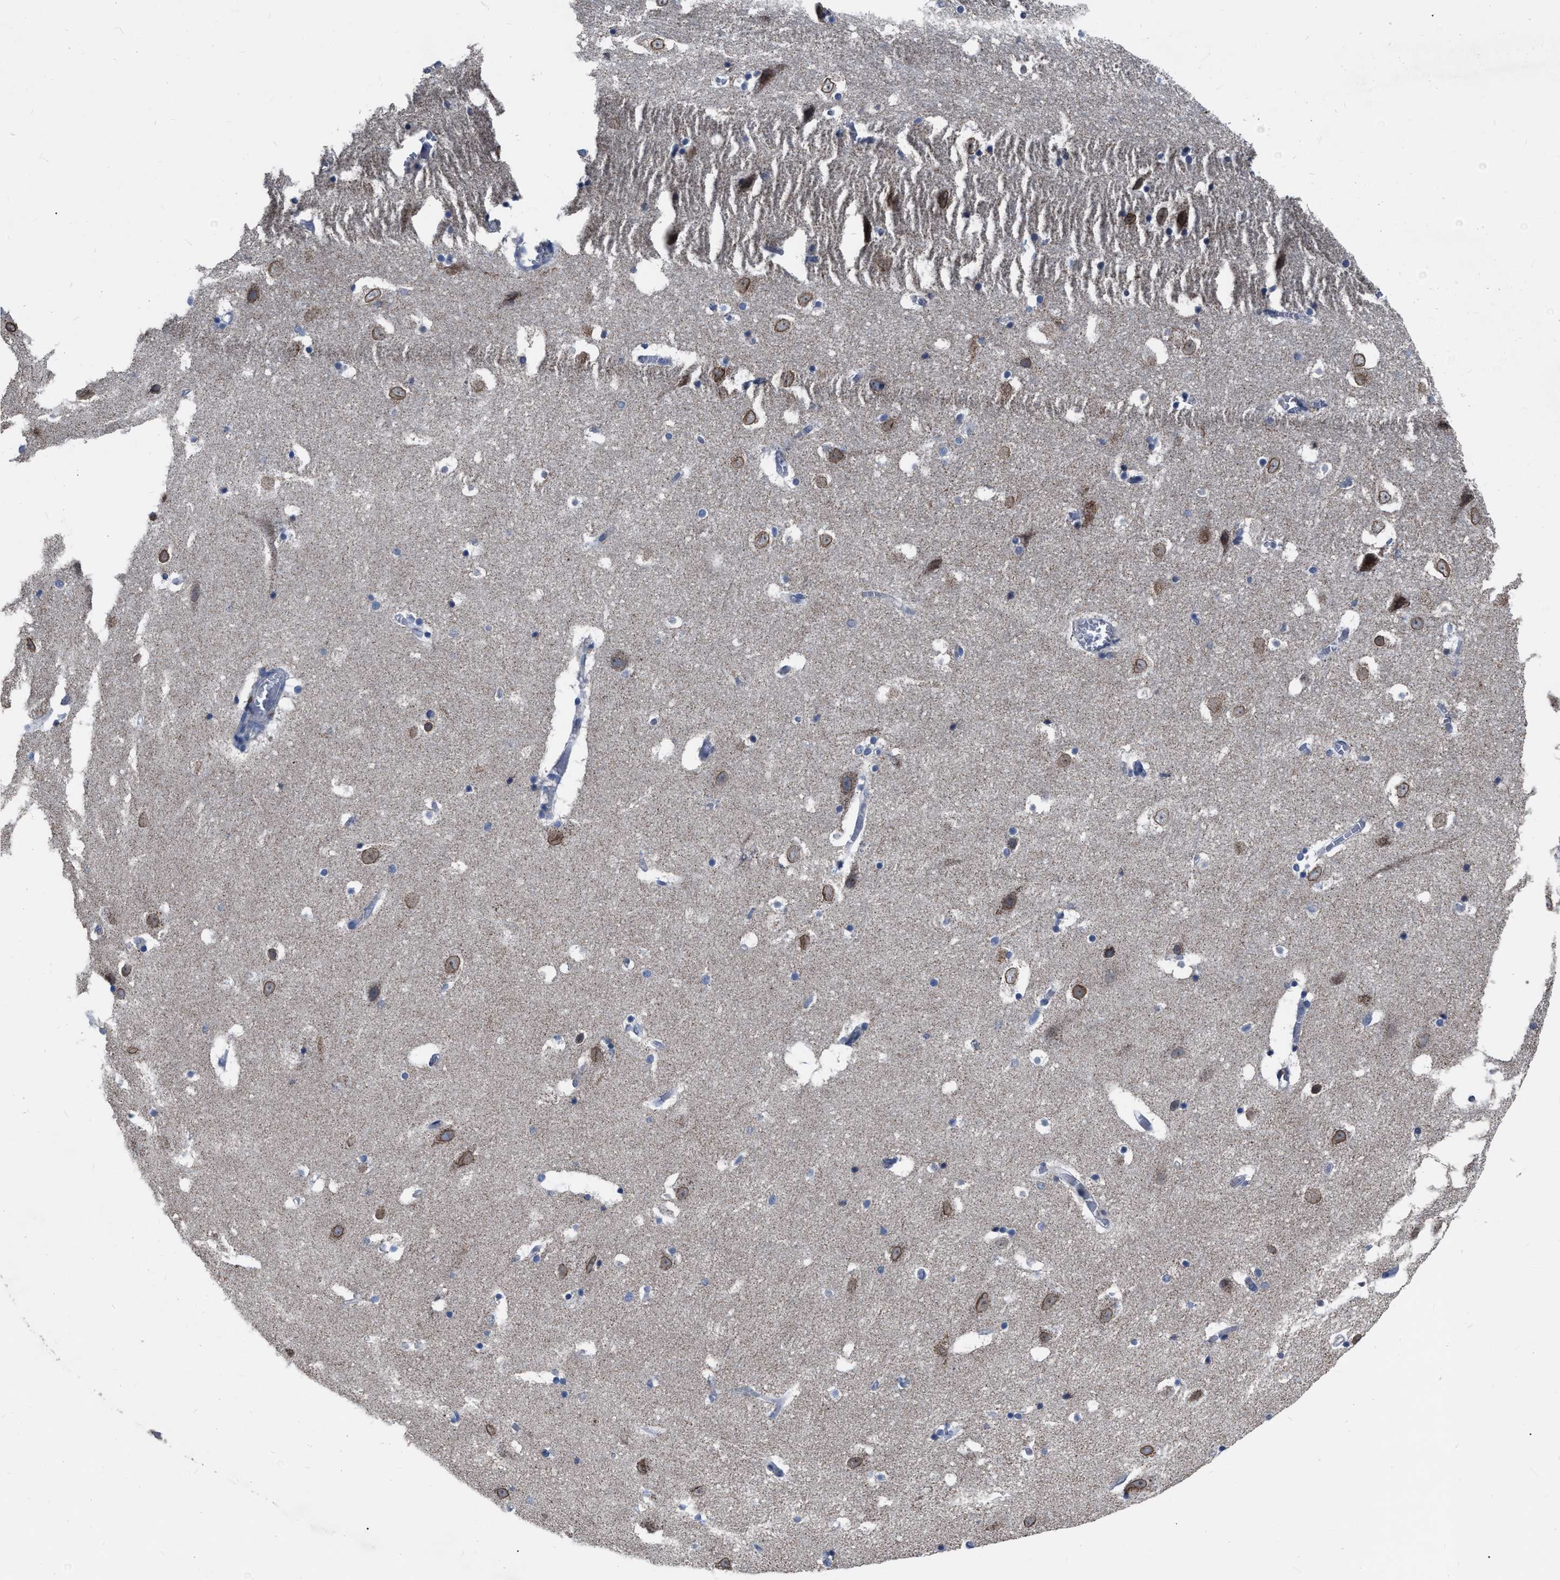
{"staining": {"intensity": "negative", "quantity": "none", "location": "none"}, "tissue": "hippocampus", "cell_type": "Glial cells", "image_type": "normal", "snomed": [{"axis": "morphology", "description": "Normal tissue, NOS"}, {"axis": "topography", "description": "Hippocampus"}], "caption": "Image shows no significant protein positivity in glial cells of normal hippocampus. Brightfield microscopy of IHC stained with DAB (brown) and hematoxylin (blue), captured at high magnification.", "gene": "DDX56", "patient": {"sex": "male", "age": 45}}